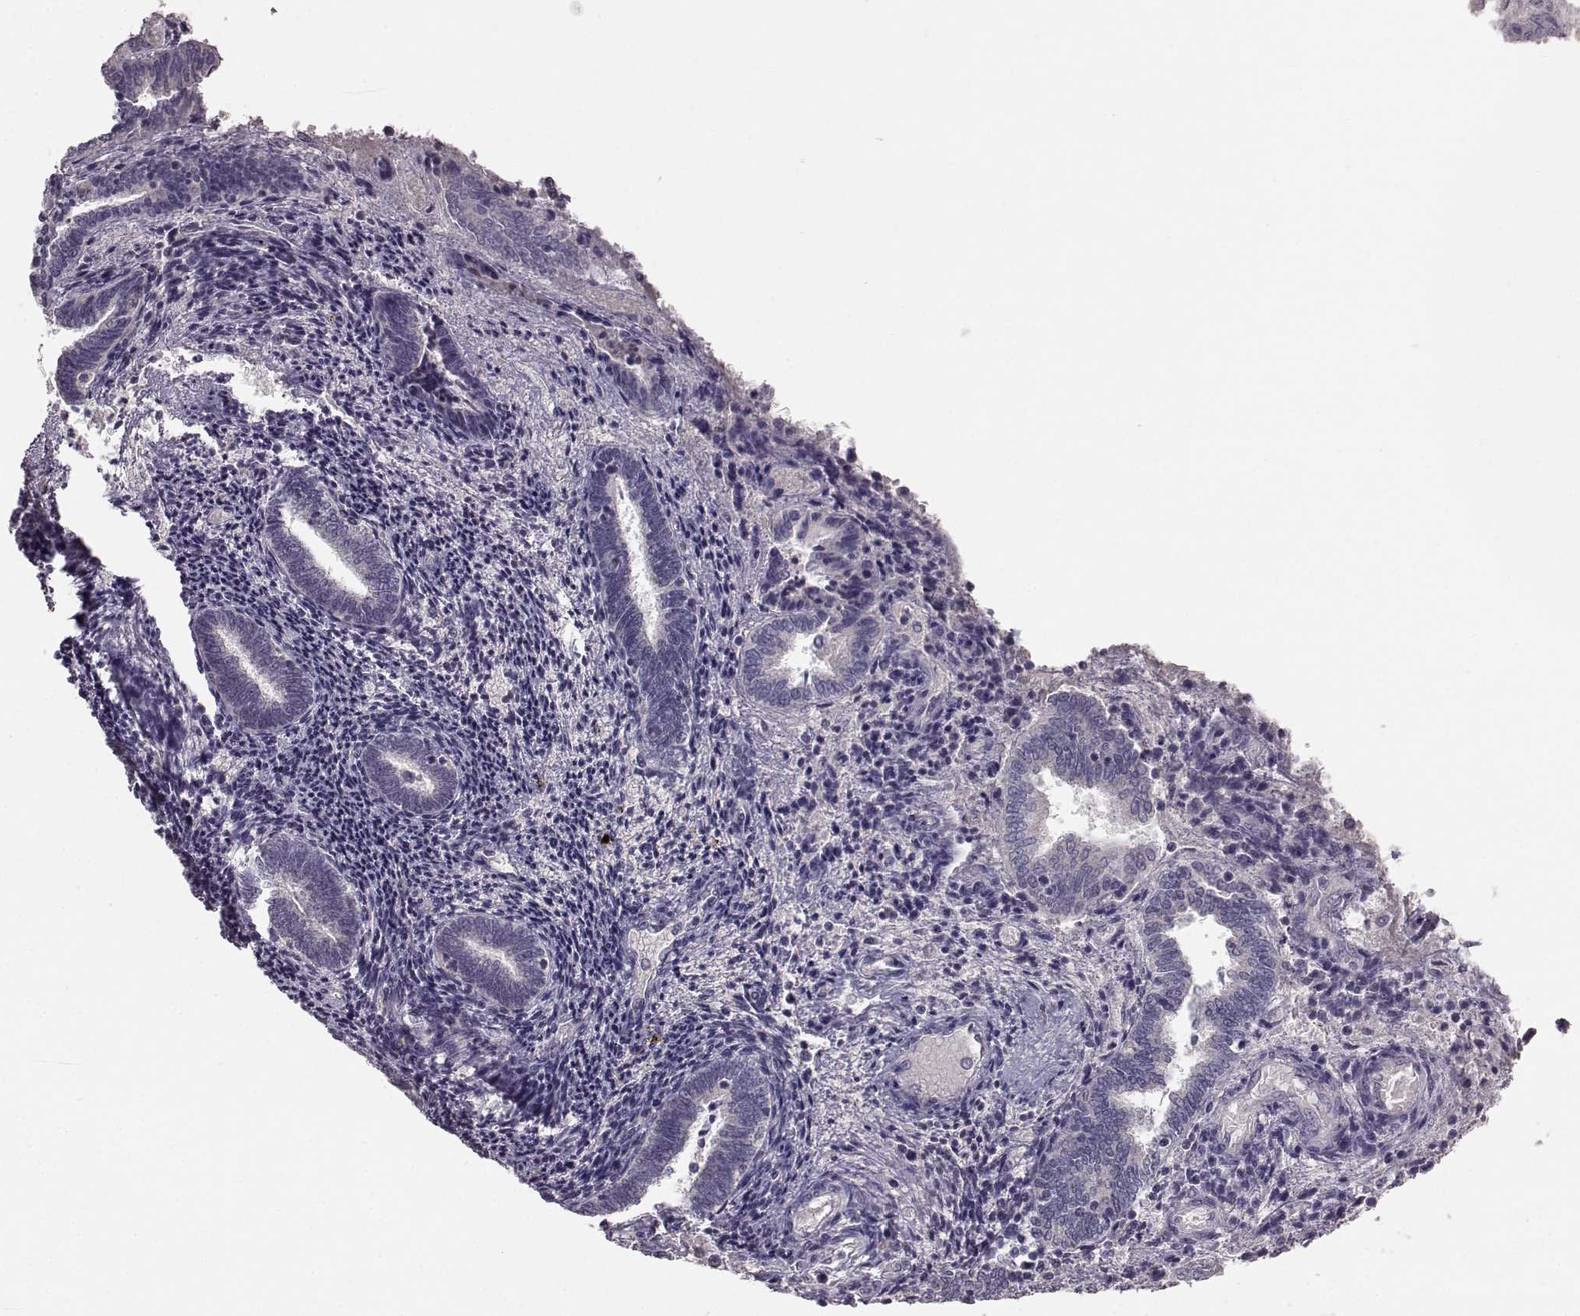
{"staining": {"intensity": "negative", "quantity": "none", "location": "none"}, "tissue": "endometrium", "cell_type": "Cells in endometrial stroma", "image_type": "normal", "snomed": [{"axis": "morphology", "description": "Normal tissue, NOS"}, {"axis": "topography", "description": "Endometrium"}], "caption": "Endometrium was stained to show a protein in brown. There is no significant staining in cells in endometrial stroma. (Brightfield microscopy of DAB immunohistochemistry (IHC) at high magnification).", "gene": "BFSP2", "patient": {"sex": "female", "age": 42}}